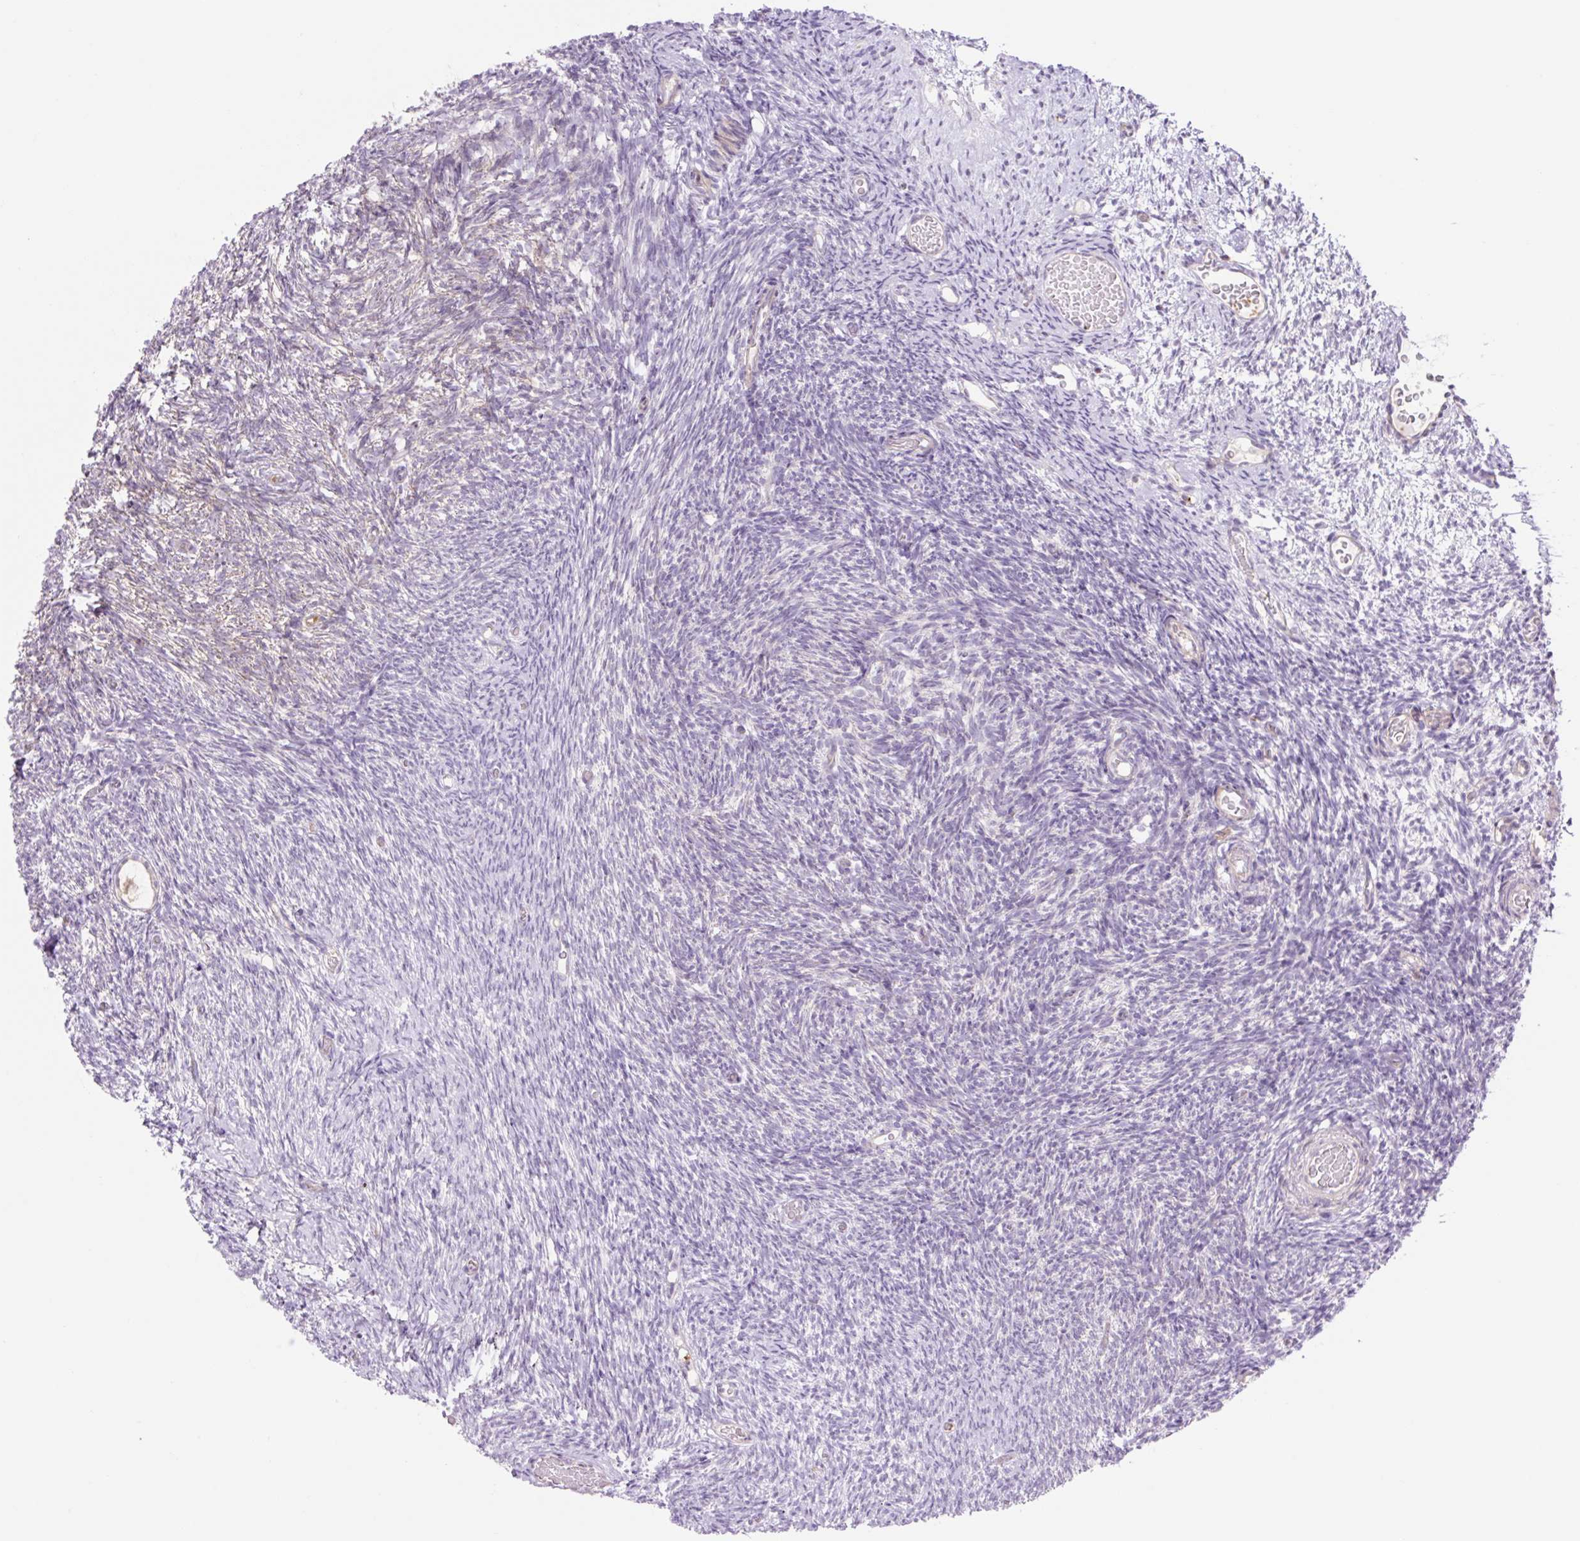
{"staining": {"intensity": "negative", "quantity": "none", "location": "none"}, "tissue": "ovary", "cell_type": "Follicle cells", "image_type": "normal", "snomed": [{"axis": "morphology", "description": "Normal tissue, NOS"}, {"axis": "topography", "description": "Ovary"}], "caption": "DAB (3,3'-diaminobenzidine) immunohistochemical staining of normal human ovary displays no significant staining in follicle cells. (Brightfield microscopy of DAB immunohistochemistry at high magnification).", "gene": "GRID2", "patient": {"sex": "female", "age": 39}}